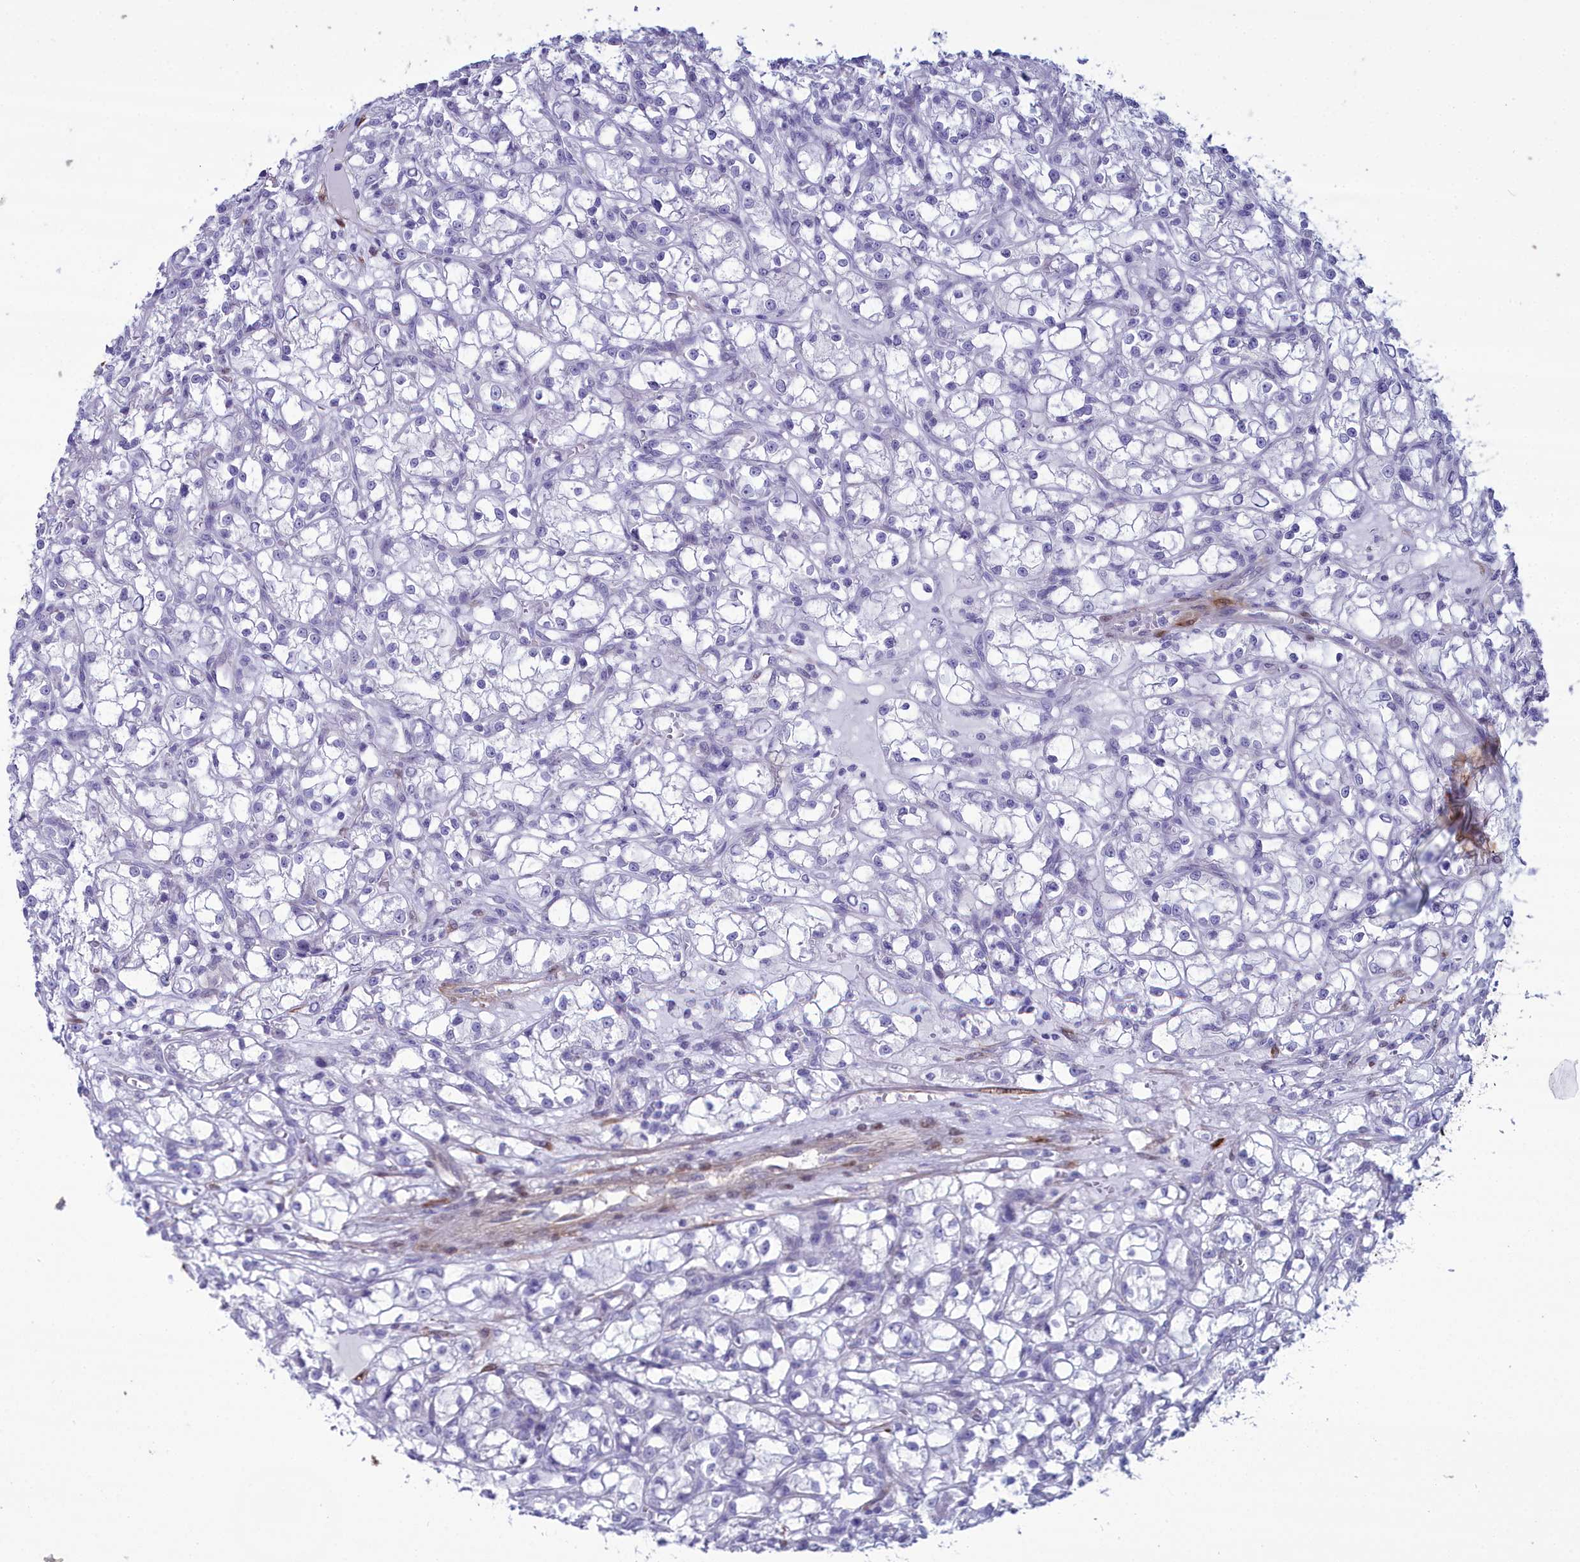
{"staining": {"intensity": "negative", "quantity": "none", "location": "none"}, "tissue": "renal cancer", "cell_type": "Tumor cells", "image_type": "cancer", "snomed": [{"axis": "morphology", "description": "Adenocarcinoma, NOS"}, {"axis": "topography", "description": "Kidney"}], "caption": "High magnification brightfield microscopy of adenocarcinoma (renal) stained with DAB (3,3'-diaminobenzidine) (brown) and counterstained with hematoxylin (blue): tumor cells show no significant positivity.", "gene": "PPP1R14A", "patient": {"sex": "female", "age": 59}}